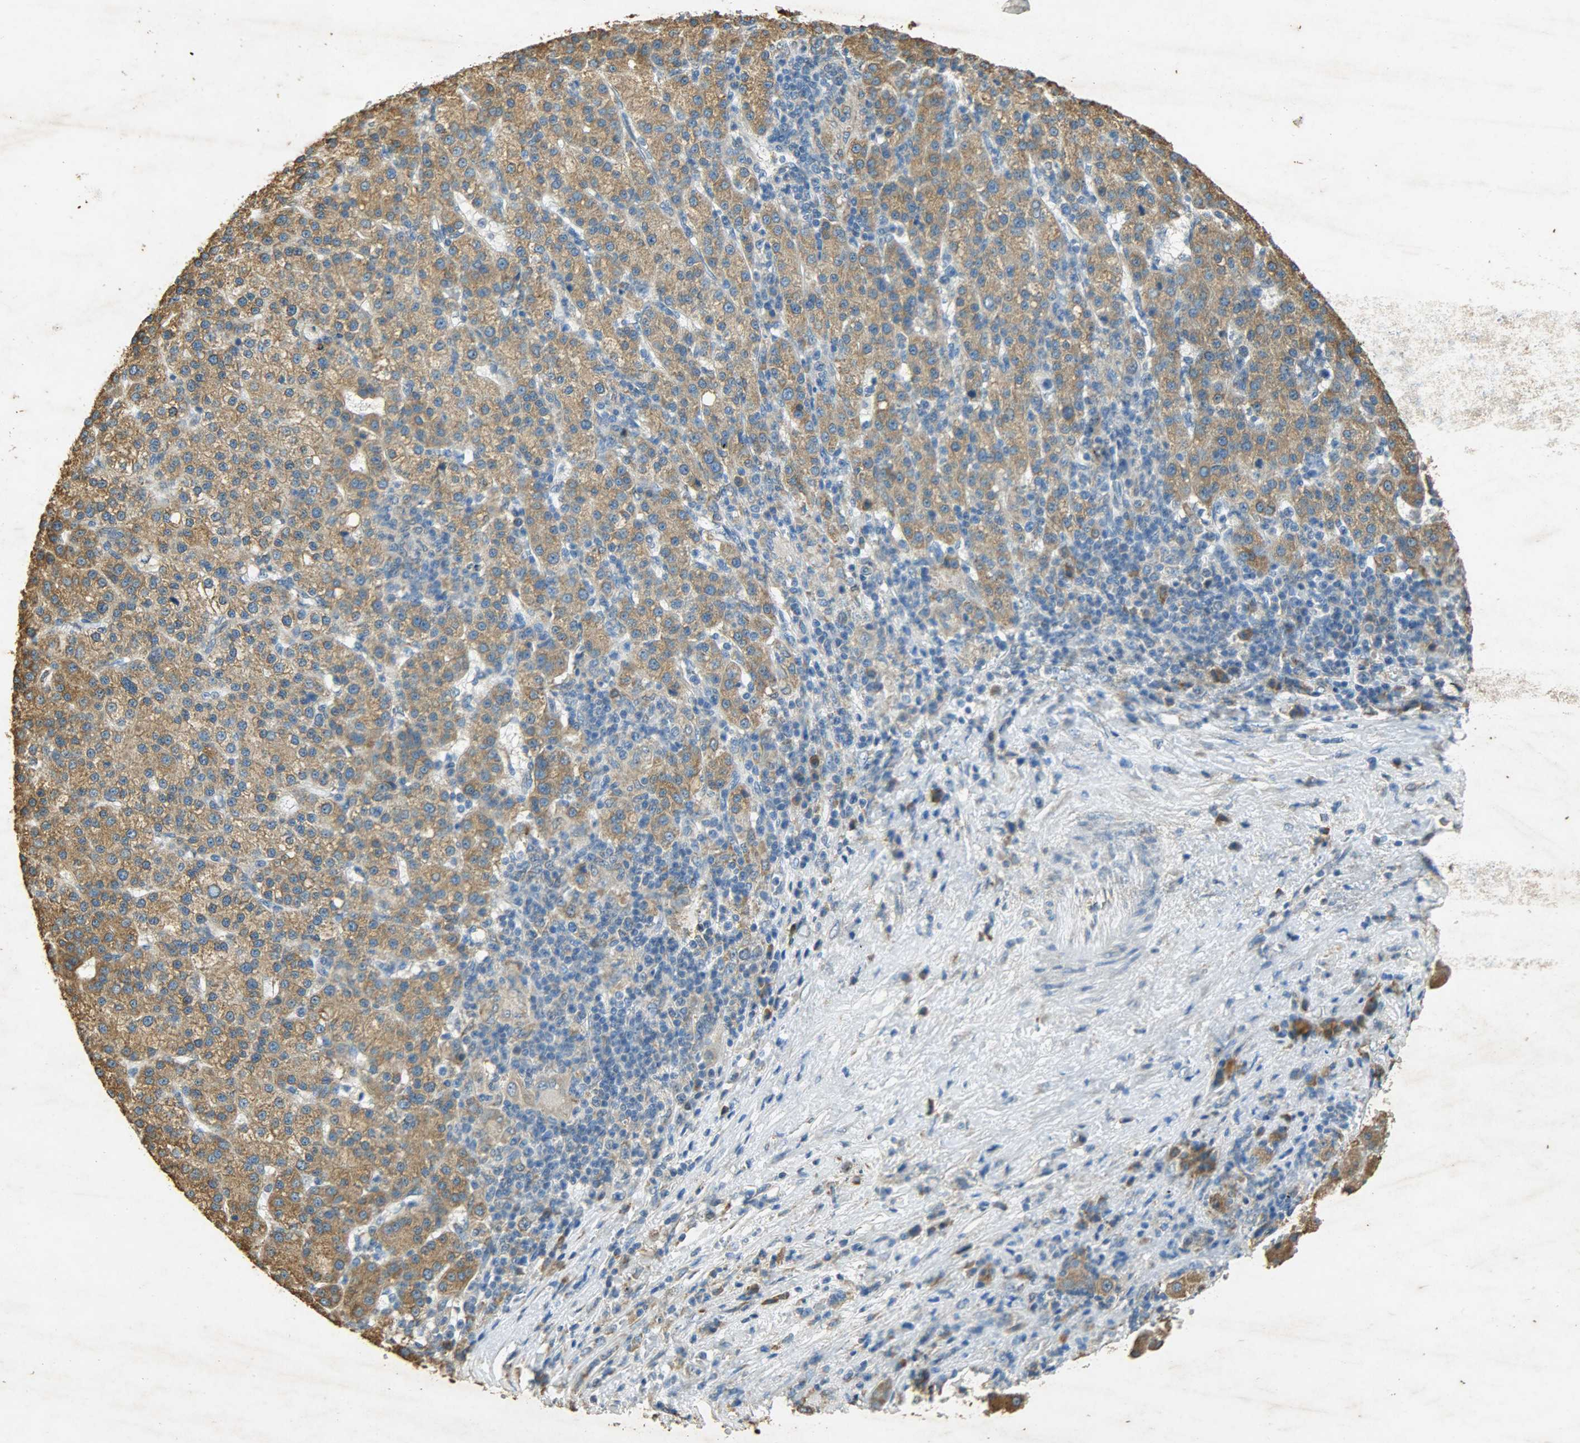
{"staining": {"intensity": "moderate", "quantity": ">75%", "location": "cytoplasmic/membranous"}, "tissue": "liver cancer", "cell_type": "Tumor cells", "image_type": "cancer", "snomed": [{"axis": "morphology", "description": "Carcinoma, Hepatocellular, NOS"}, {"axis": "topography", "description": "Liver"}], "caption": "Protein expression analysis of liver hepatocellular carcinoma exhibits moderate cytoplasmic/membranous positivity in about >75% of tumor cells.", "gene": "HSPA5", "patient": {"sex": "female", "age": 58}}